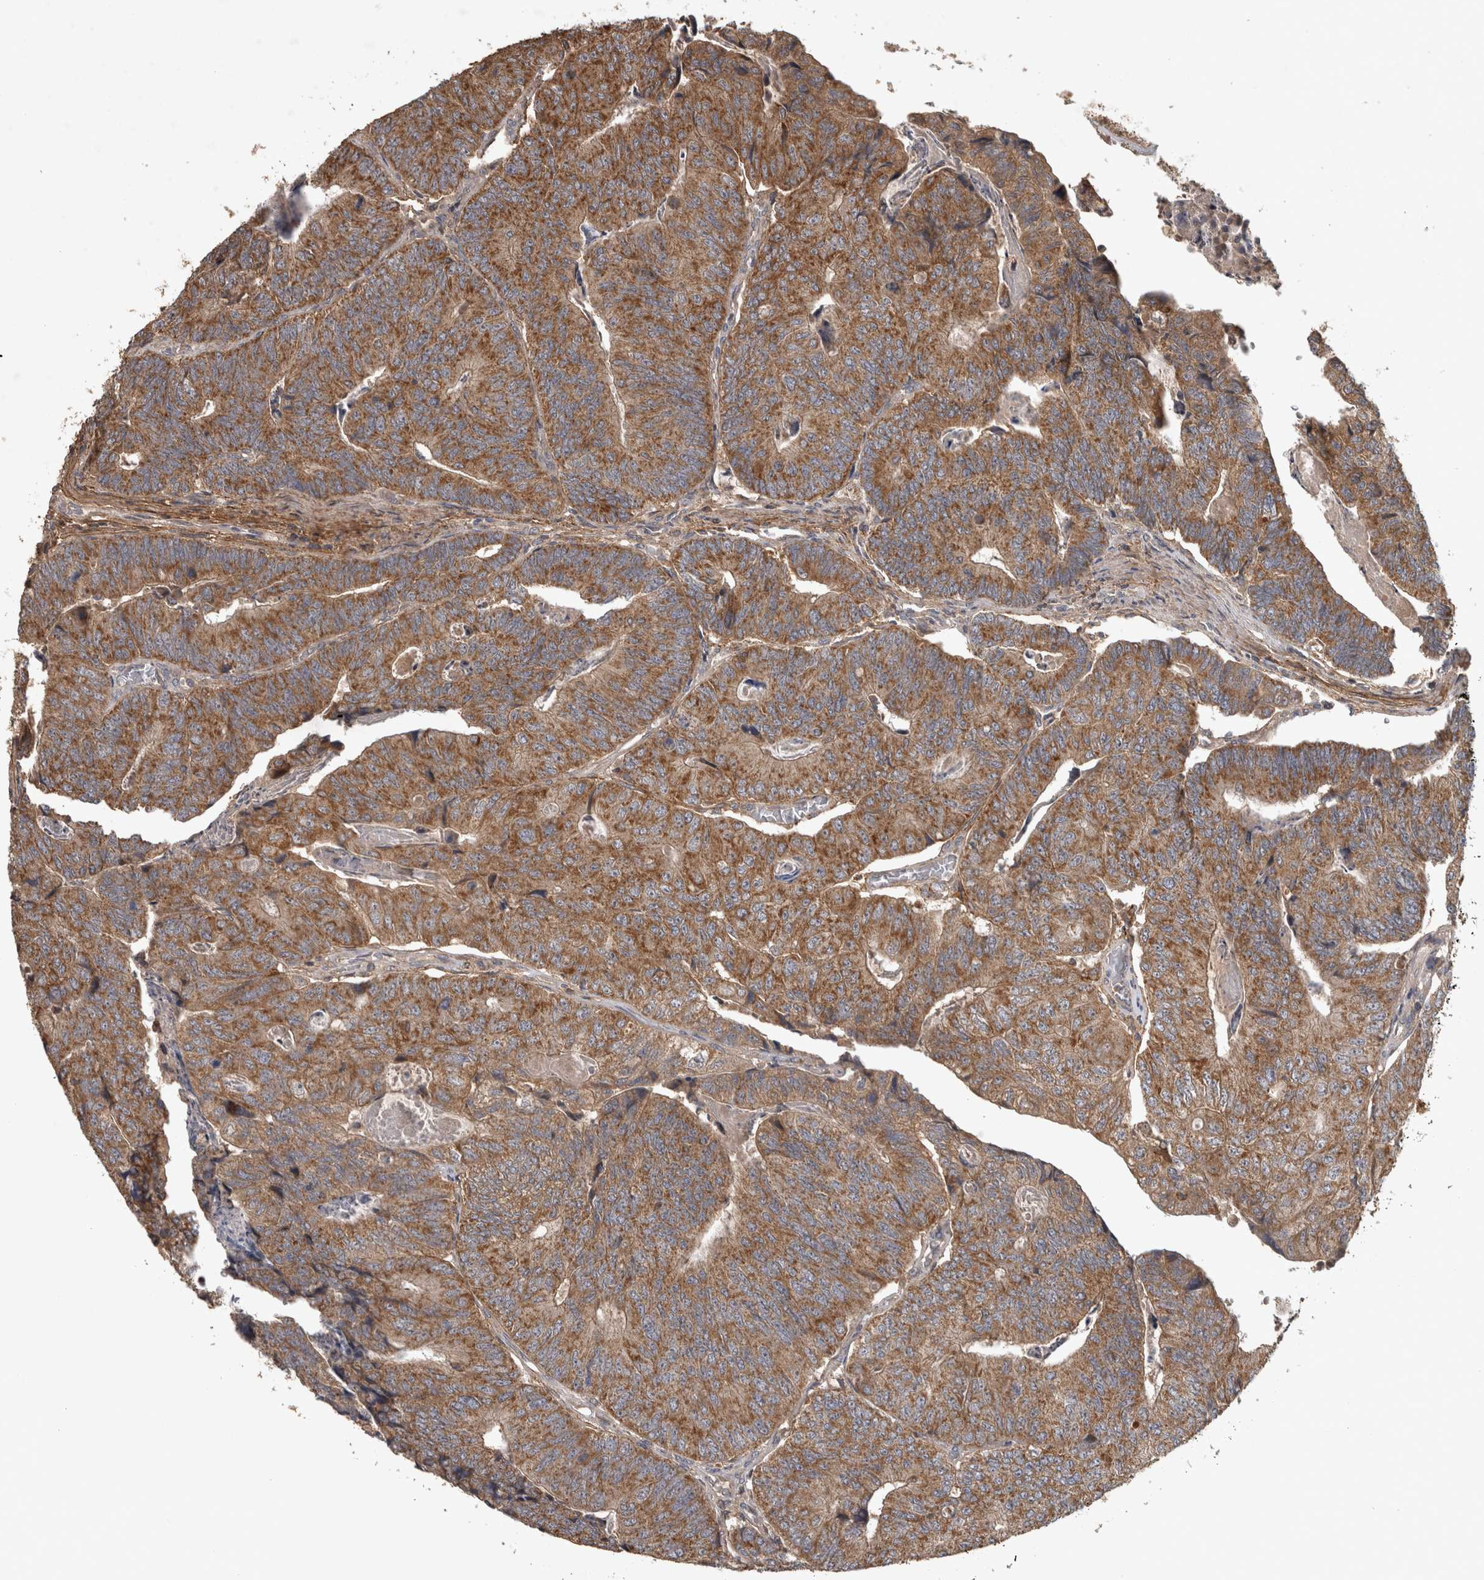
{"staining": {"intensity": "moderate", "quantity": ">75%", "location": "cytoplasmic/membranous"}, "tissue": "colorectal cancer", "cell_type": "Tumor cells", "image_type": "cancer", "snomed": [{"axis": "morphology", "description": "Adenocarcinoma, NOS"}, {"axis": "topography", "description": "Colon"}], "caption": "The immunohistochemical stain highlights moderate cytoplasmic/membranous positivity in tumor cells of colorectal adenocarcinoma tissue. (Stains: DAB (3,3'-diaminobenzidine) in brown, nuclei in blue, Microscopy: brightfield microscopy at high magnification).", "gene": "TRMT61B", "patient": {"sex": "female", "age": 67}}